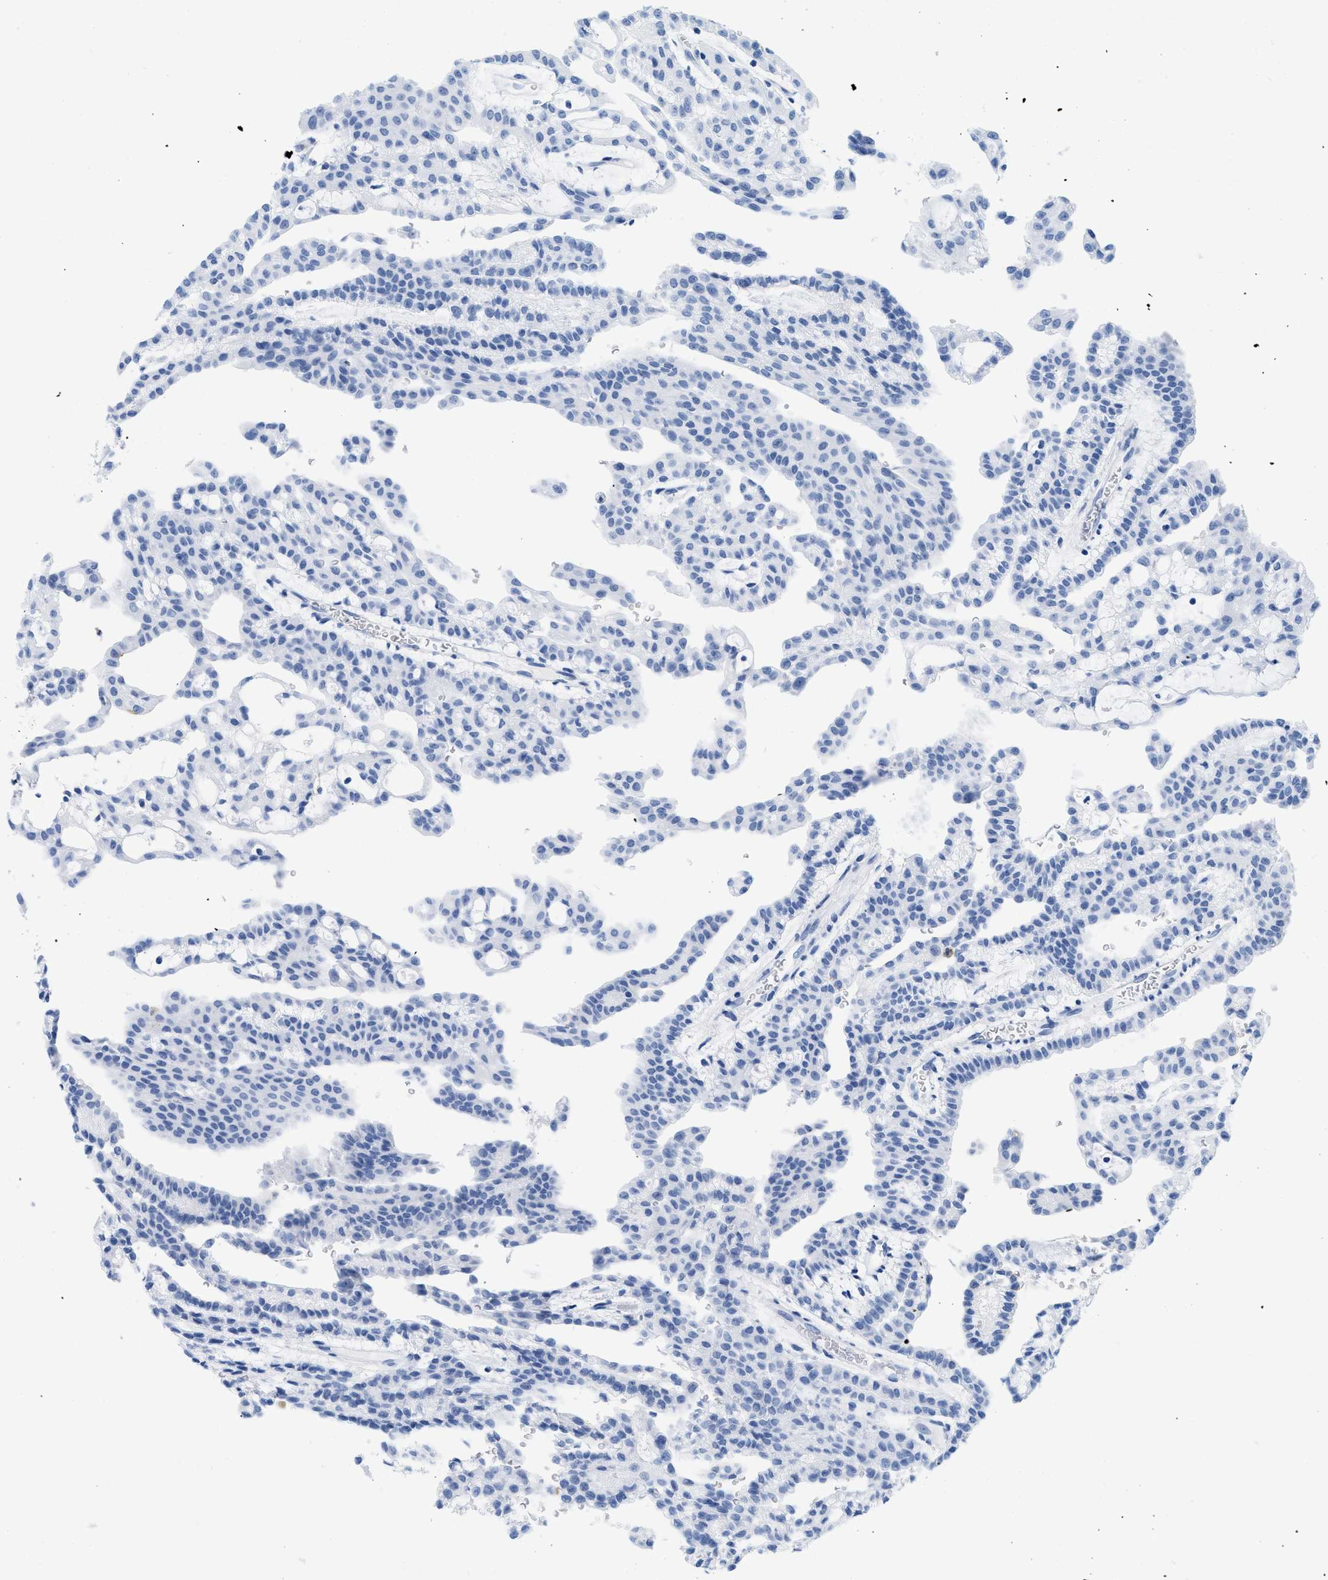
{"staining": {"intensity": "negative", "quantity": "none", "location": "none"}, "tissue": "renal cancer", "cell_type": "Tumor cells", "image_type": "cancer", "snomed": [{"axis": "morphology", "description": "Adenocarcinoma, NOS"}, {"axis": "topography", "description": "Kidney"}], "caption": "The micrograph demonstrates no staining of tumor cells in adenocarcinoma (renal). (DAB IHC visualized using brightfield microscopy, high magnification).", "gene": "CR1", "patient": {"sex": "male", "age": 63}}